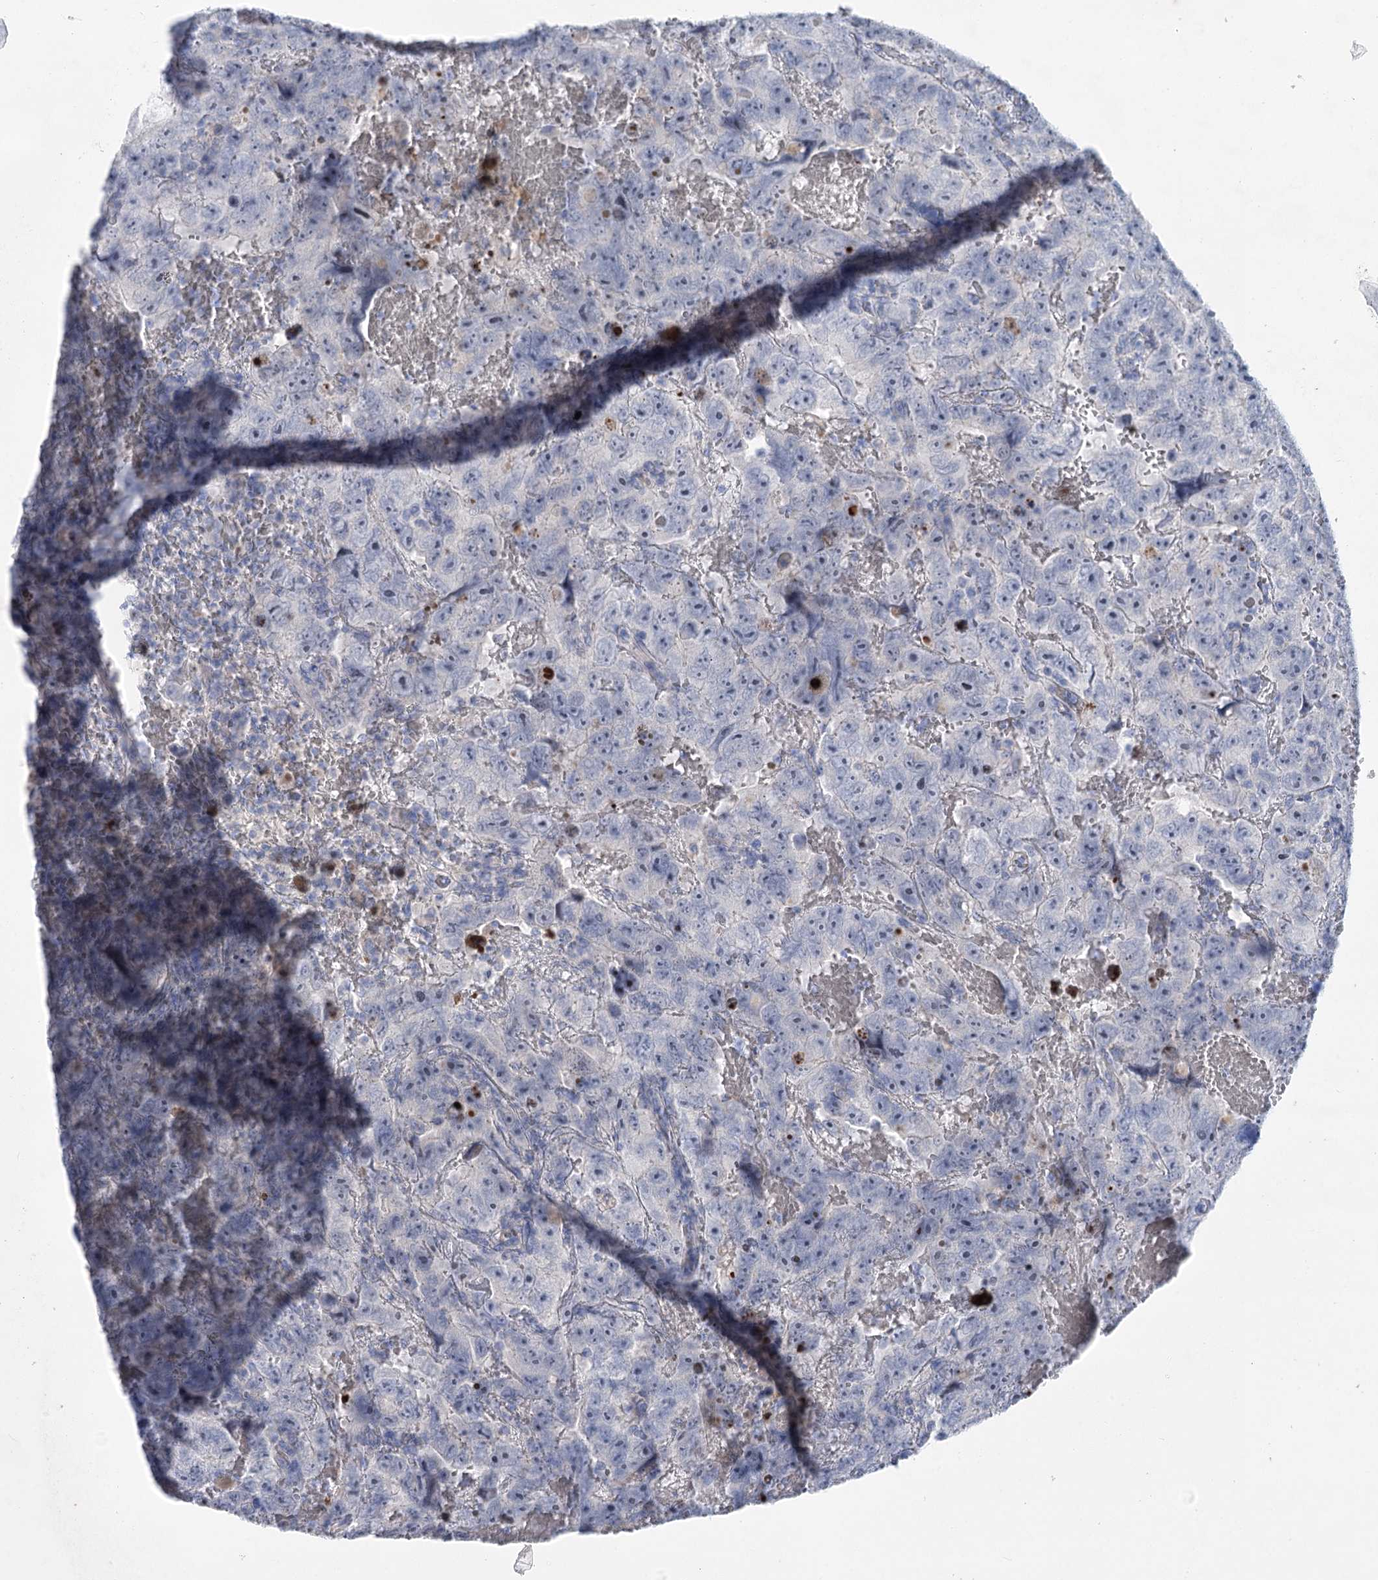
{"staining": {"intensity": "negative", "quantity": "none", "location": "none"}, "tissue": "testis cancer", "cell_type": "Tumor cells", "image_type": "cancer", "snomed": [{"axis": "morphology", "description": "Carcinoma, Embryonal, NOS"}, {"axis": "topography", "description": "Testis"}], "caption": "This is a histopathology image of immunohistochemistry staining of testis cancer, which shows no positivity in tumor cells.", "gene": "WDR74", "patient": {"sex": "male", "age": 45}}